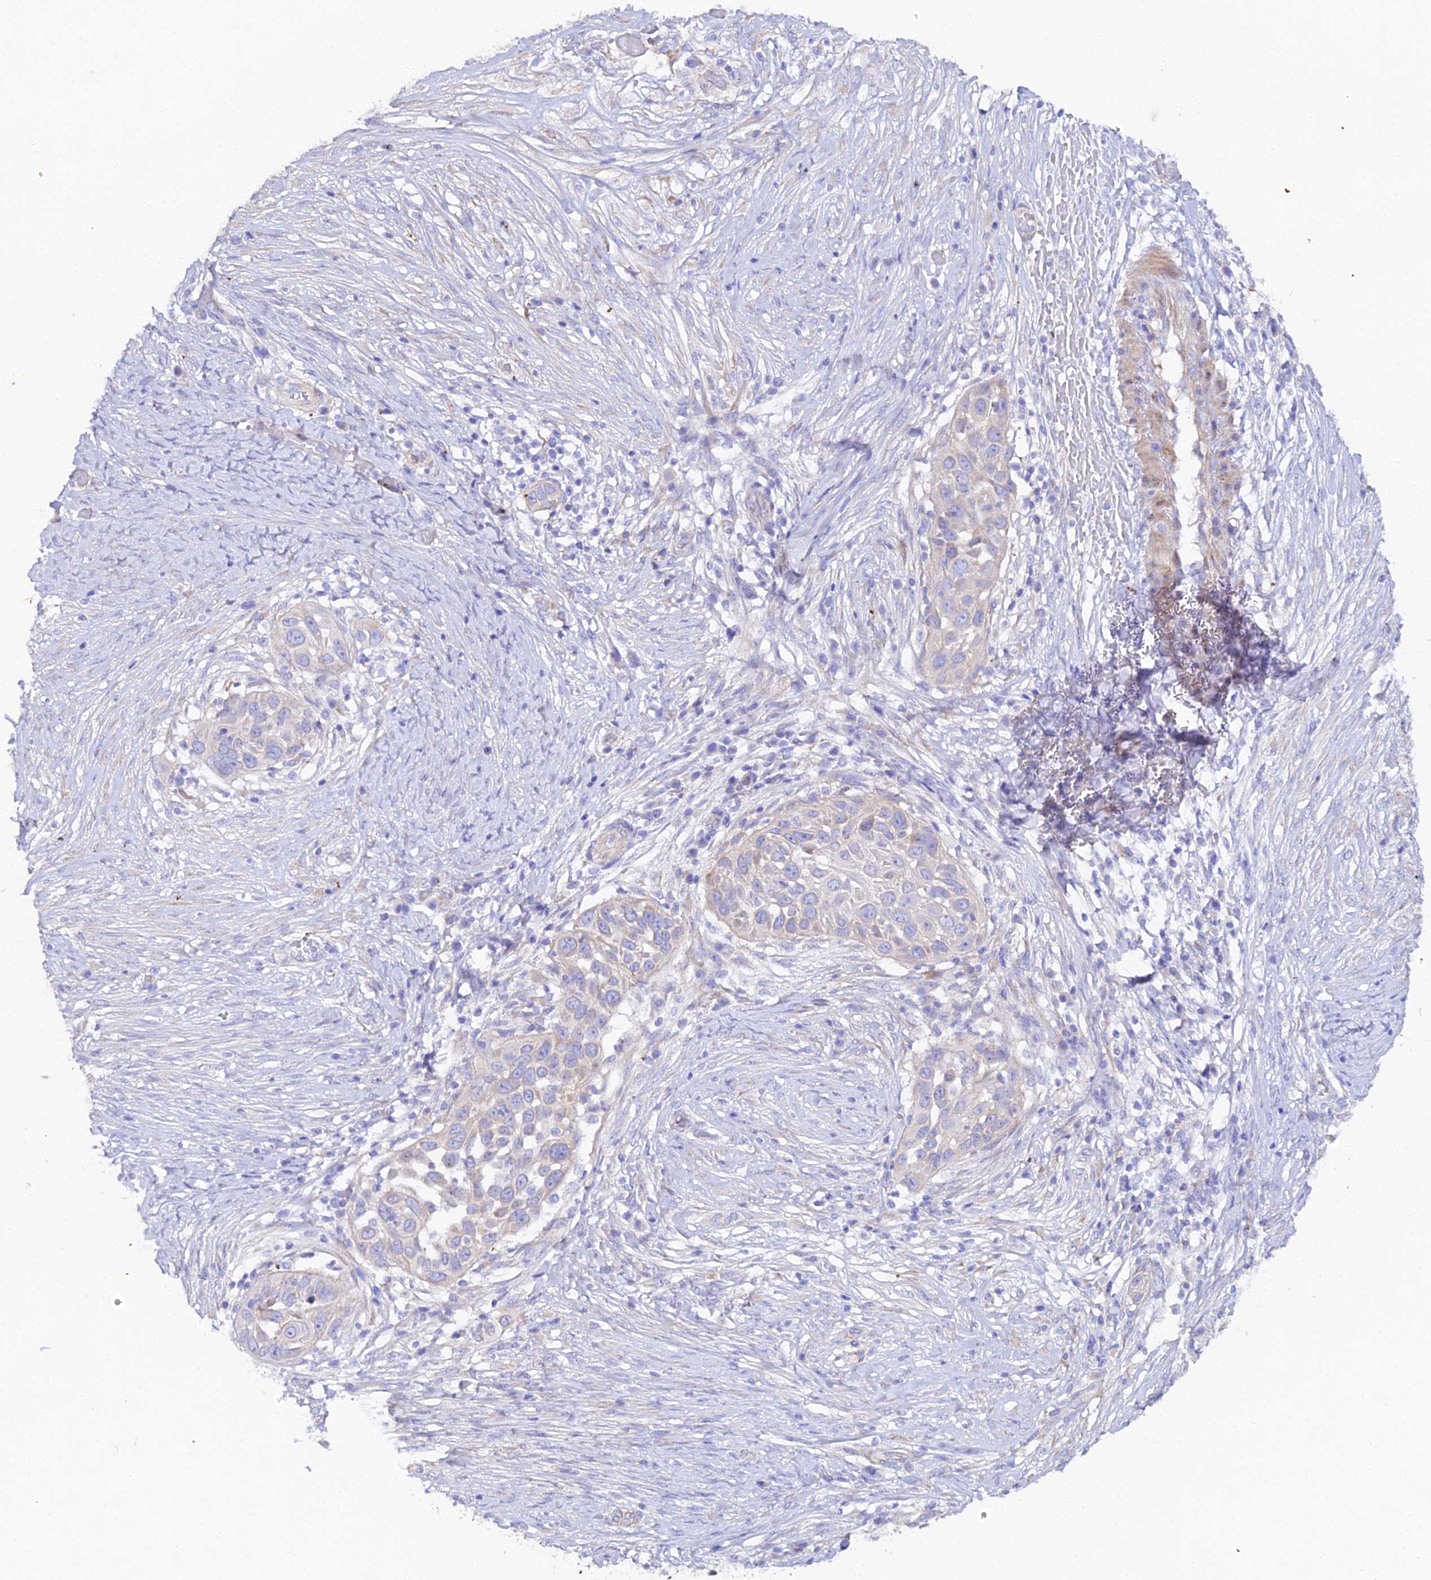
{"staining": {"intensity": "weak", "quantity": "<25%", "location": "cytoplasmic/membranous"}, "tissue": "skin cancer", "cell_type": "Tumor cells", "image_type": "cancer", "snomed": [{"axis": "morphology", "description": "Squamous cell carcinoma, NOS"}, {"axis": "topography", "description": "Skin"}], "caption": "IHC of skin squamous cell carcinoma displays no expression in tumor cells.", "gene": "CFAP45", "patient": {"sex": "female", "age": 44}}